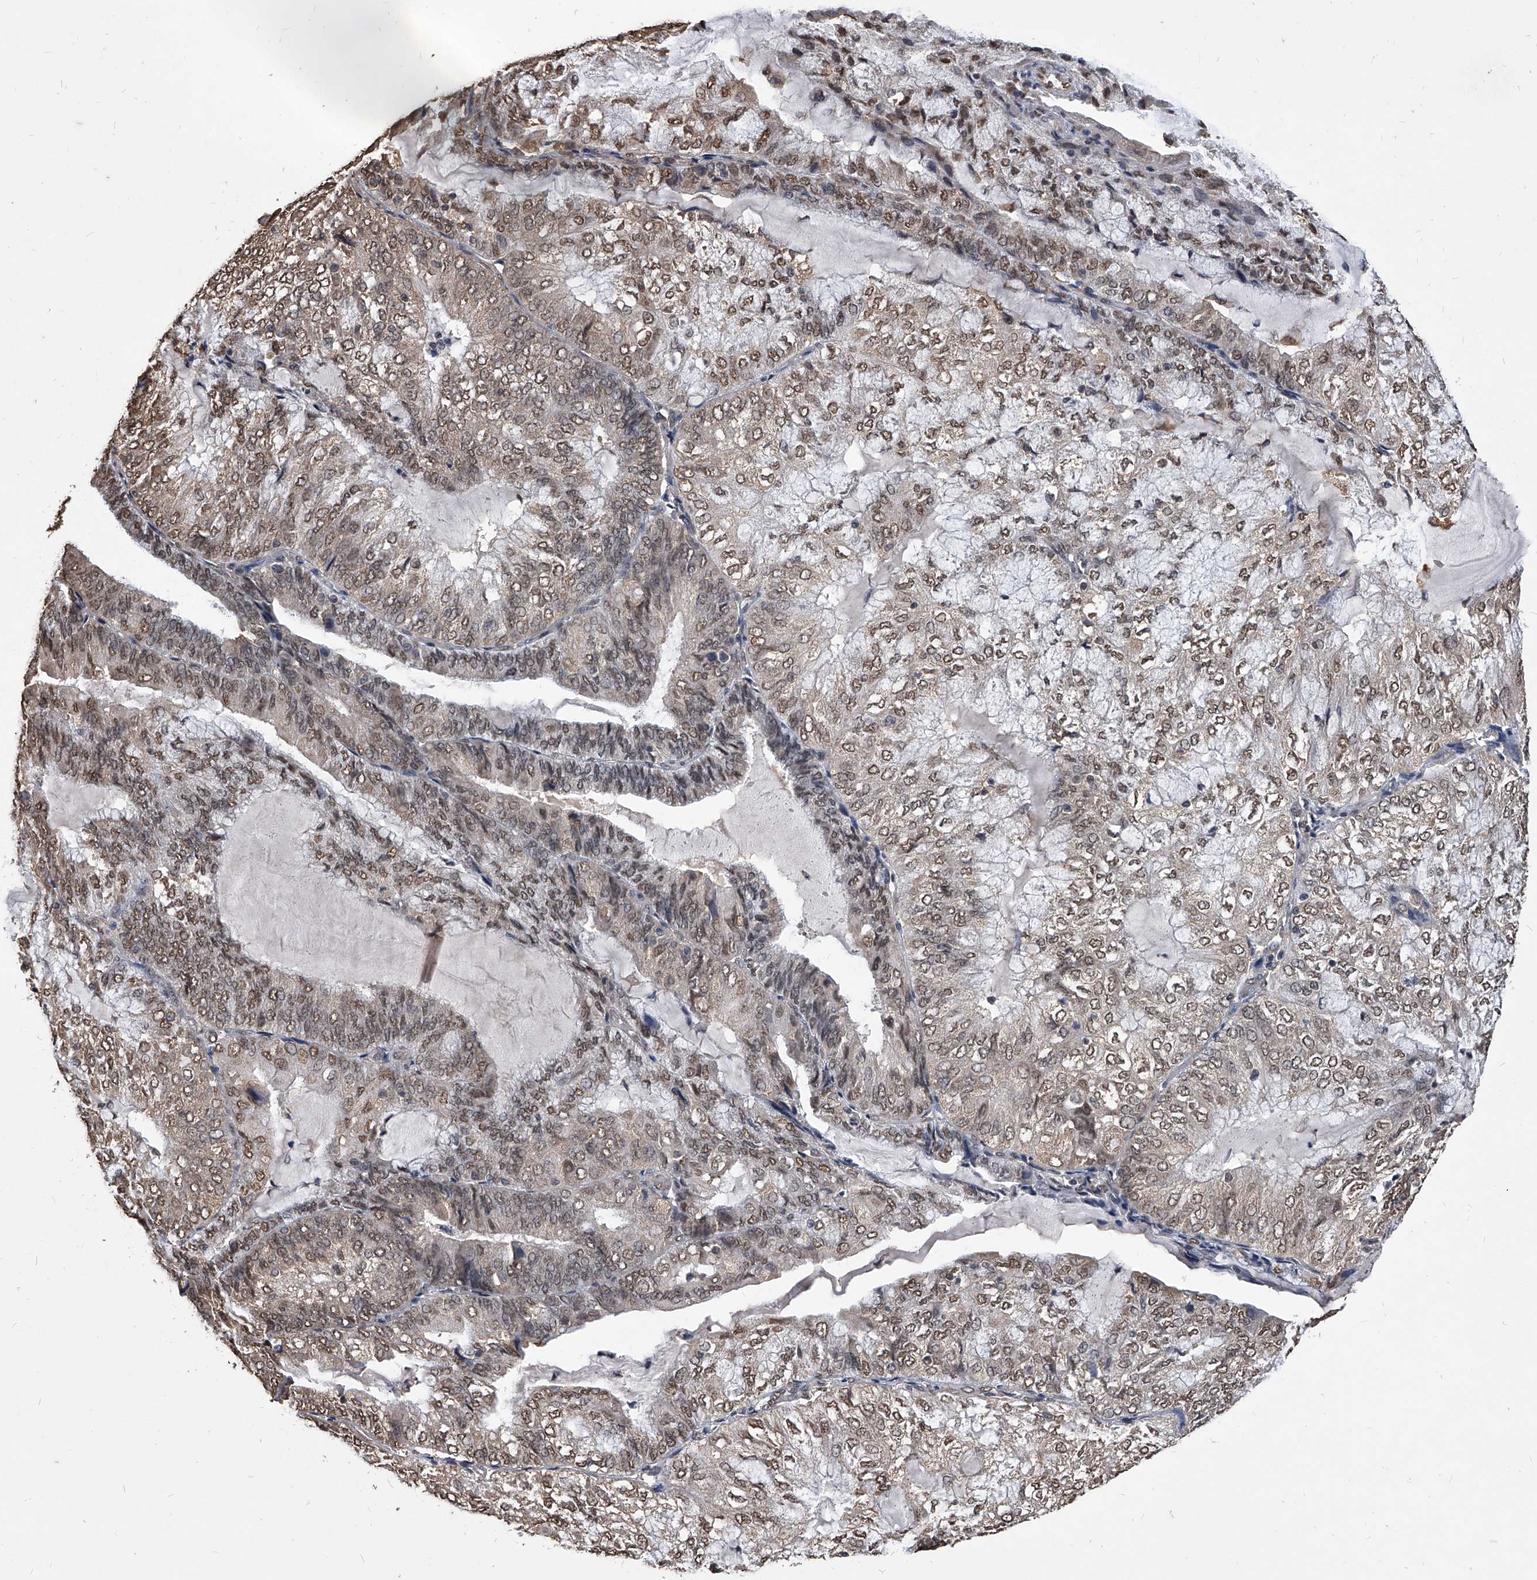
{"staining": {"intensity": "moderate", "quantity": ">75%", "location": "cytoplasmic/membranous,nuclear"}, "tissue": "endometrial cancer", "cell_type": "Tumor cells", "image_type": "cancer", "snomed": [{"axis": "morphology", "description": "Adenocarcinoma, NOS"}, {"axis": "topography", "description": "Endometrium"}], "caption": "Human adenocarcinoma (endometrial) stained with a protein marker exhibits moderate staining in tumor cells.", "gene": "FBXL4", "patient": {"sex": "female", "age": 81}}